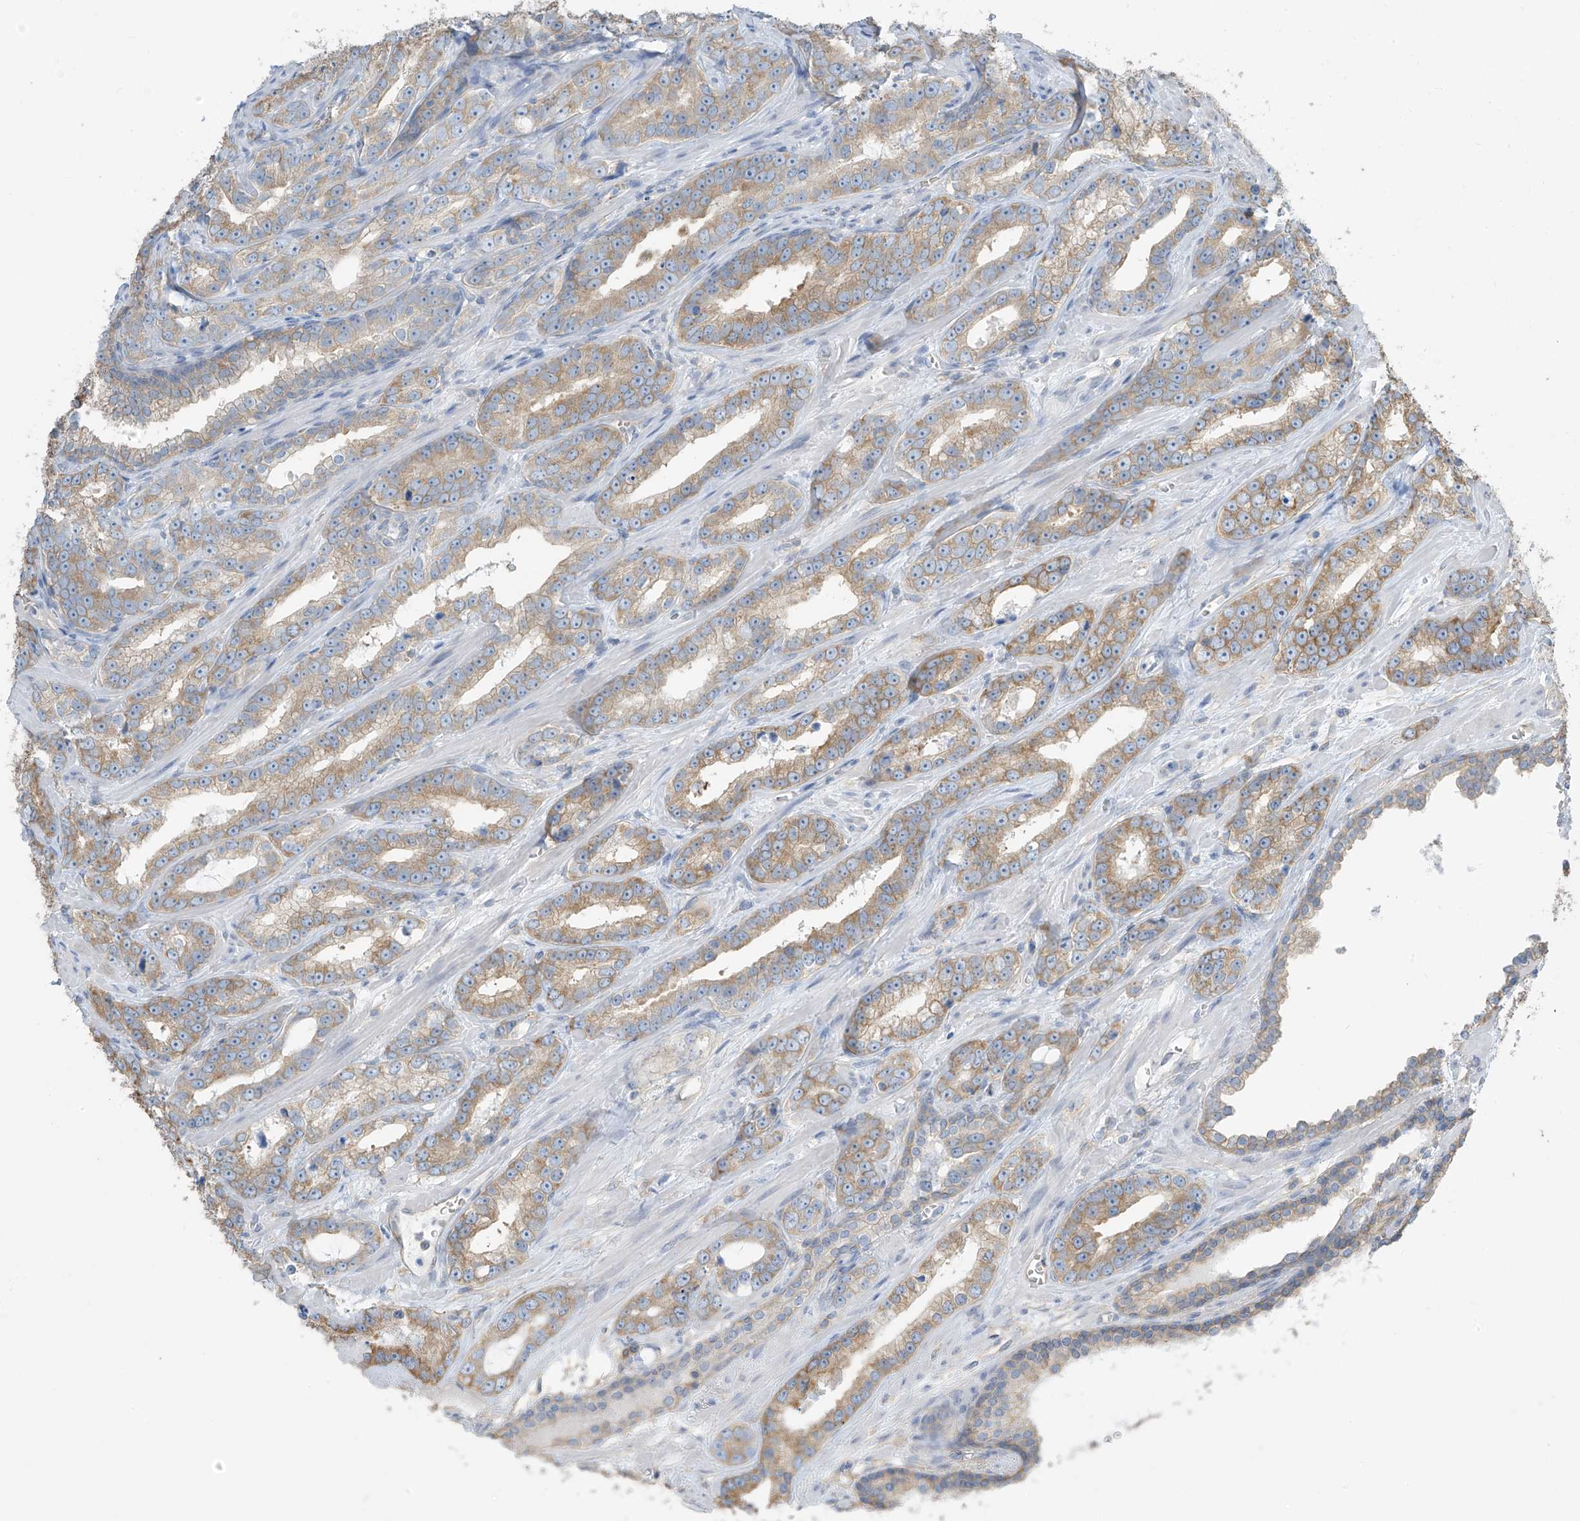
{"staining": {"intensity": "moderate", "quantity": "25%-75%", "location": "cytoplasmic/membranous"}, "tissue": "prostate cancer", "cell_type": "Tumor cells", "image_type": "cancer", "snomed": [{"axis": "morphology", "description": "Adenocarcinoma, High grade"}, {"axis": "topography", "description": "Prostate"}], "caption": "Protein staining shows moderate cytoplasmic/membranous expression in approximately 25%-75% of tumor cells in prostate cancer.", "gene": "ZNF846", "patient": {"sex": "male", "age": 62}}